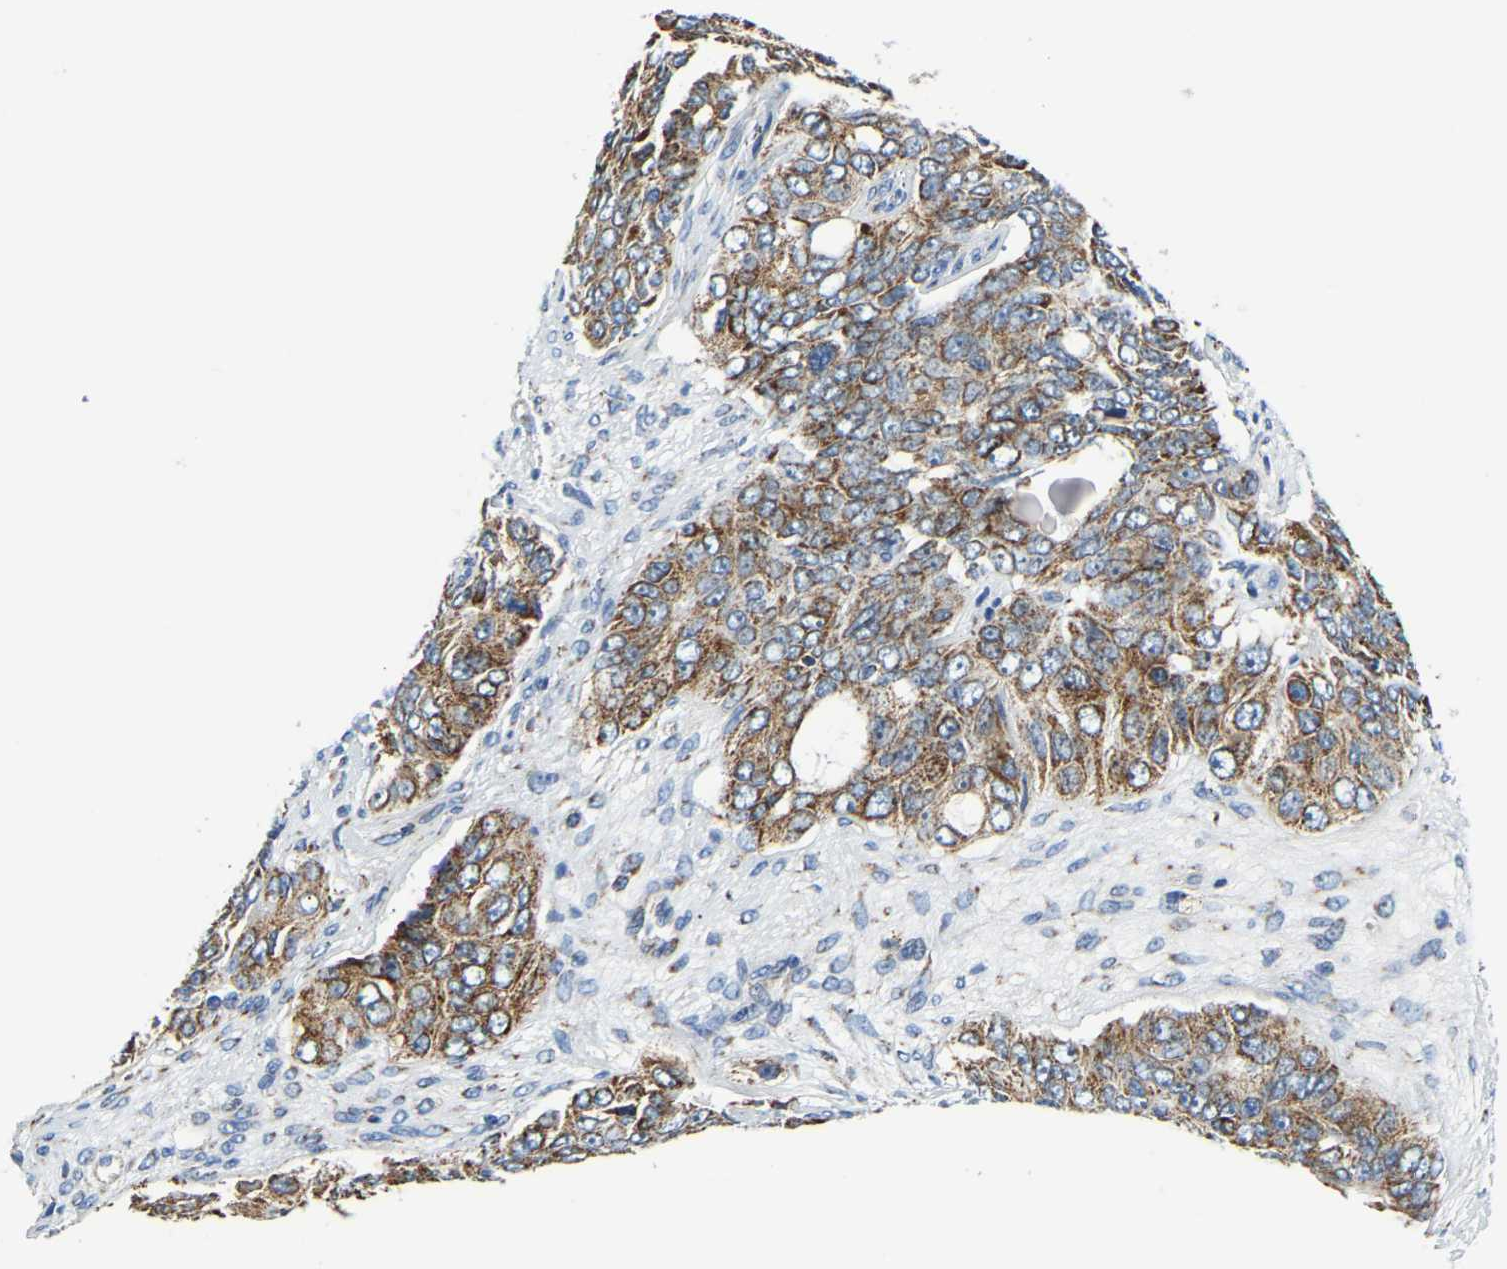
{"staining": {"intensity": "moderate", "quantity": ">75%", "location": "cytoplasmic/membranous"}, "tissue": "ovarian cancer", "cell_type": "Tumor cells", "image_type": "cancer", "snomed": [{"axis": "morphology", "description": "Carcinoma, endometroid"}, {"axis": "topography", "description": "Ovary"}], "caption": "Ovarian cancer stained with a protein marker demonstrates moderate staining in tumor cells.", "gene": "SFXN1", "patient": {"sex": "female", "age": 51}}